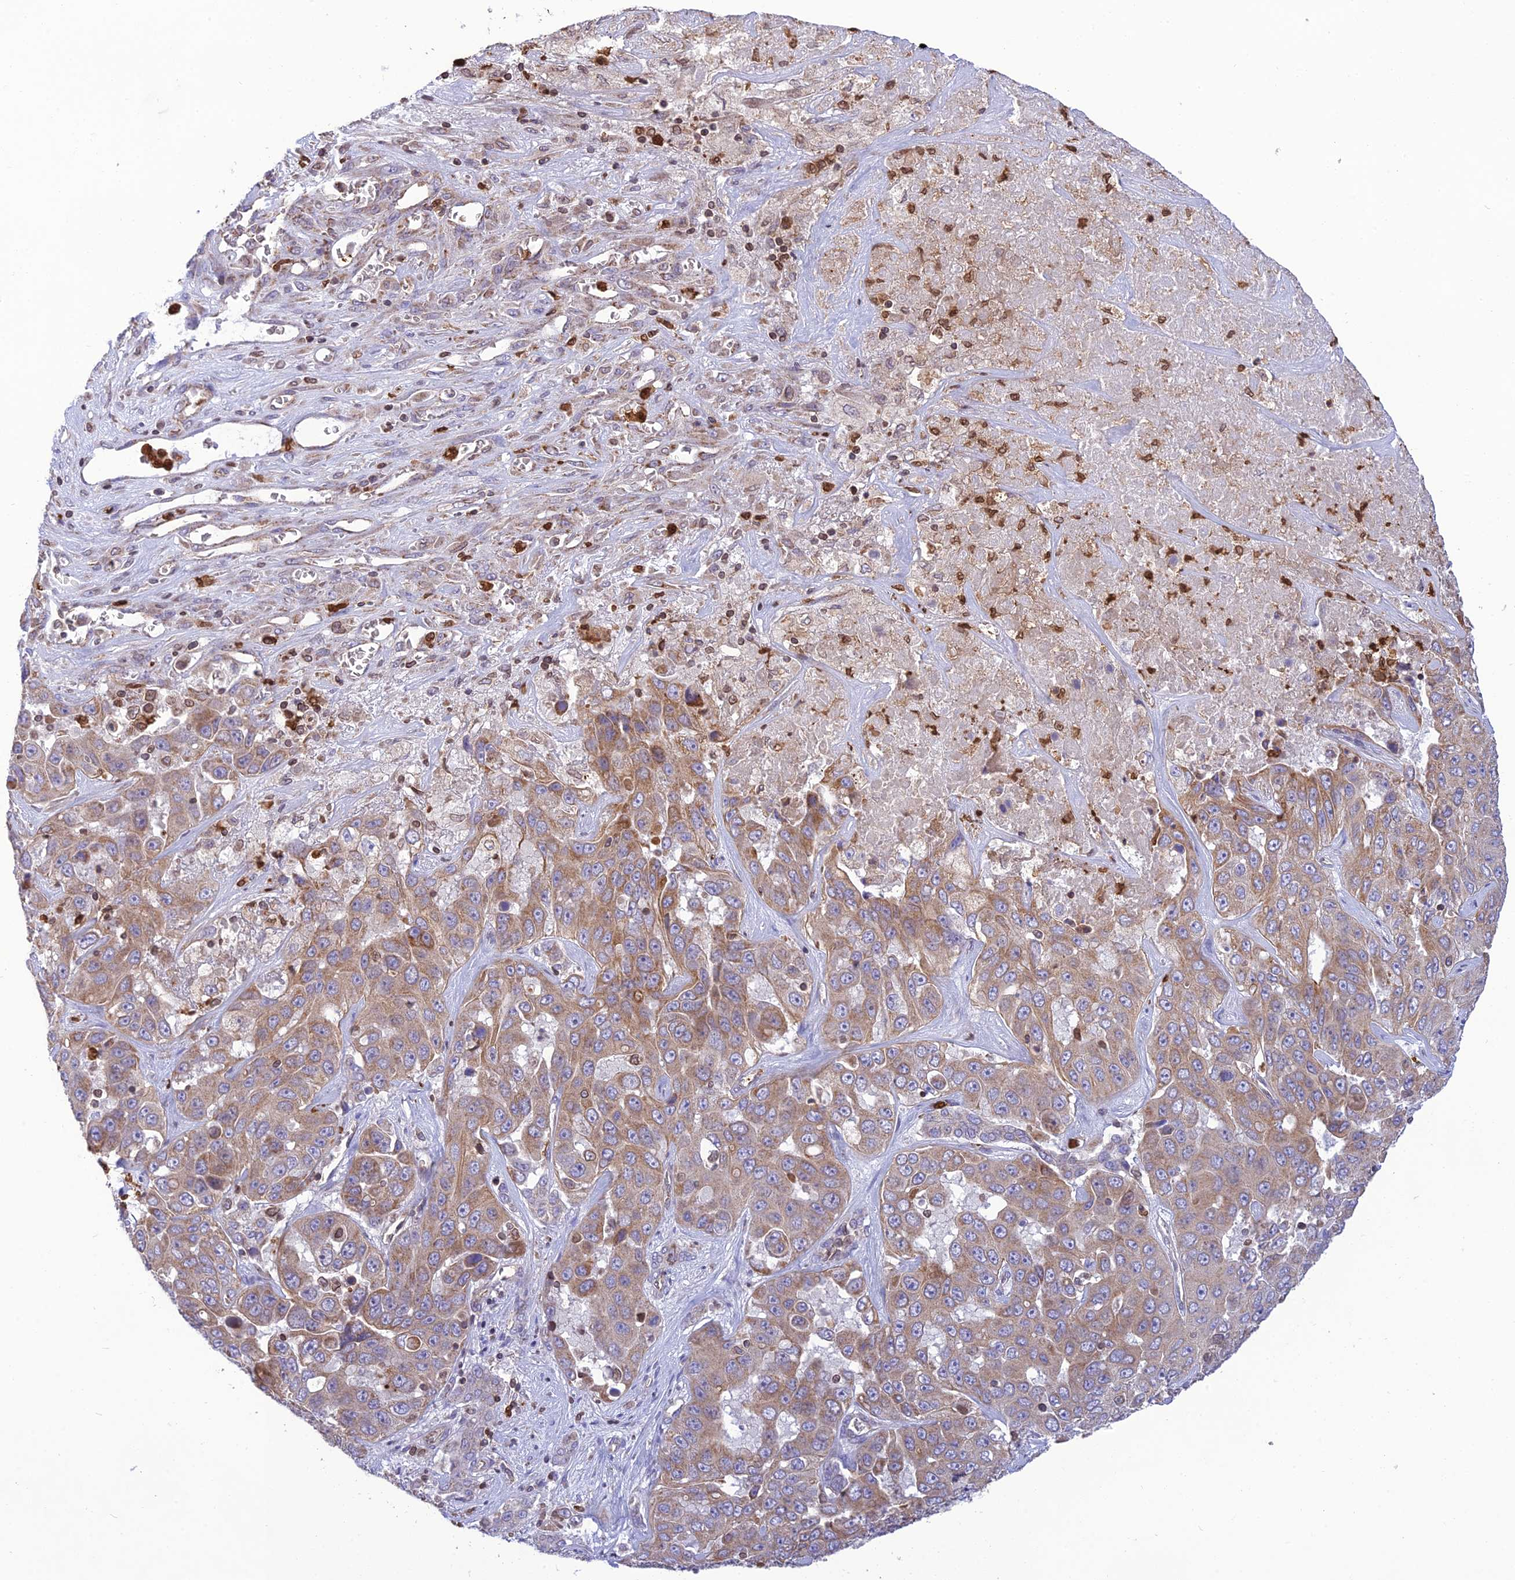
{"staining": {"intensity": "weak", "quantity": ">75%", "location": "cytoplasmic/membranous"}, "tissue": "liver cancer", "cell_type": "Tumor cells", "image_type": "cancer", "snomed": [{"axis": "morphology", "description": "Cholangiocarcinoma"}, {"axis": "topography", "description": "Liver"}], "caption": "Tumor cells reveal weak cytoplasmic/membranous expression in about >75% of cells in liver cholangiocarcinoma.", "gene": "PKHD1L1", "patient": {"sex": "female", "age": 52}}